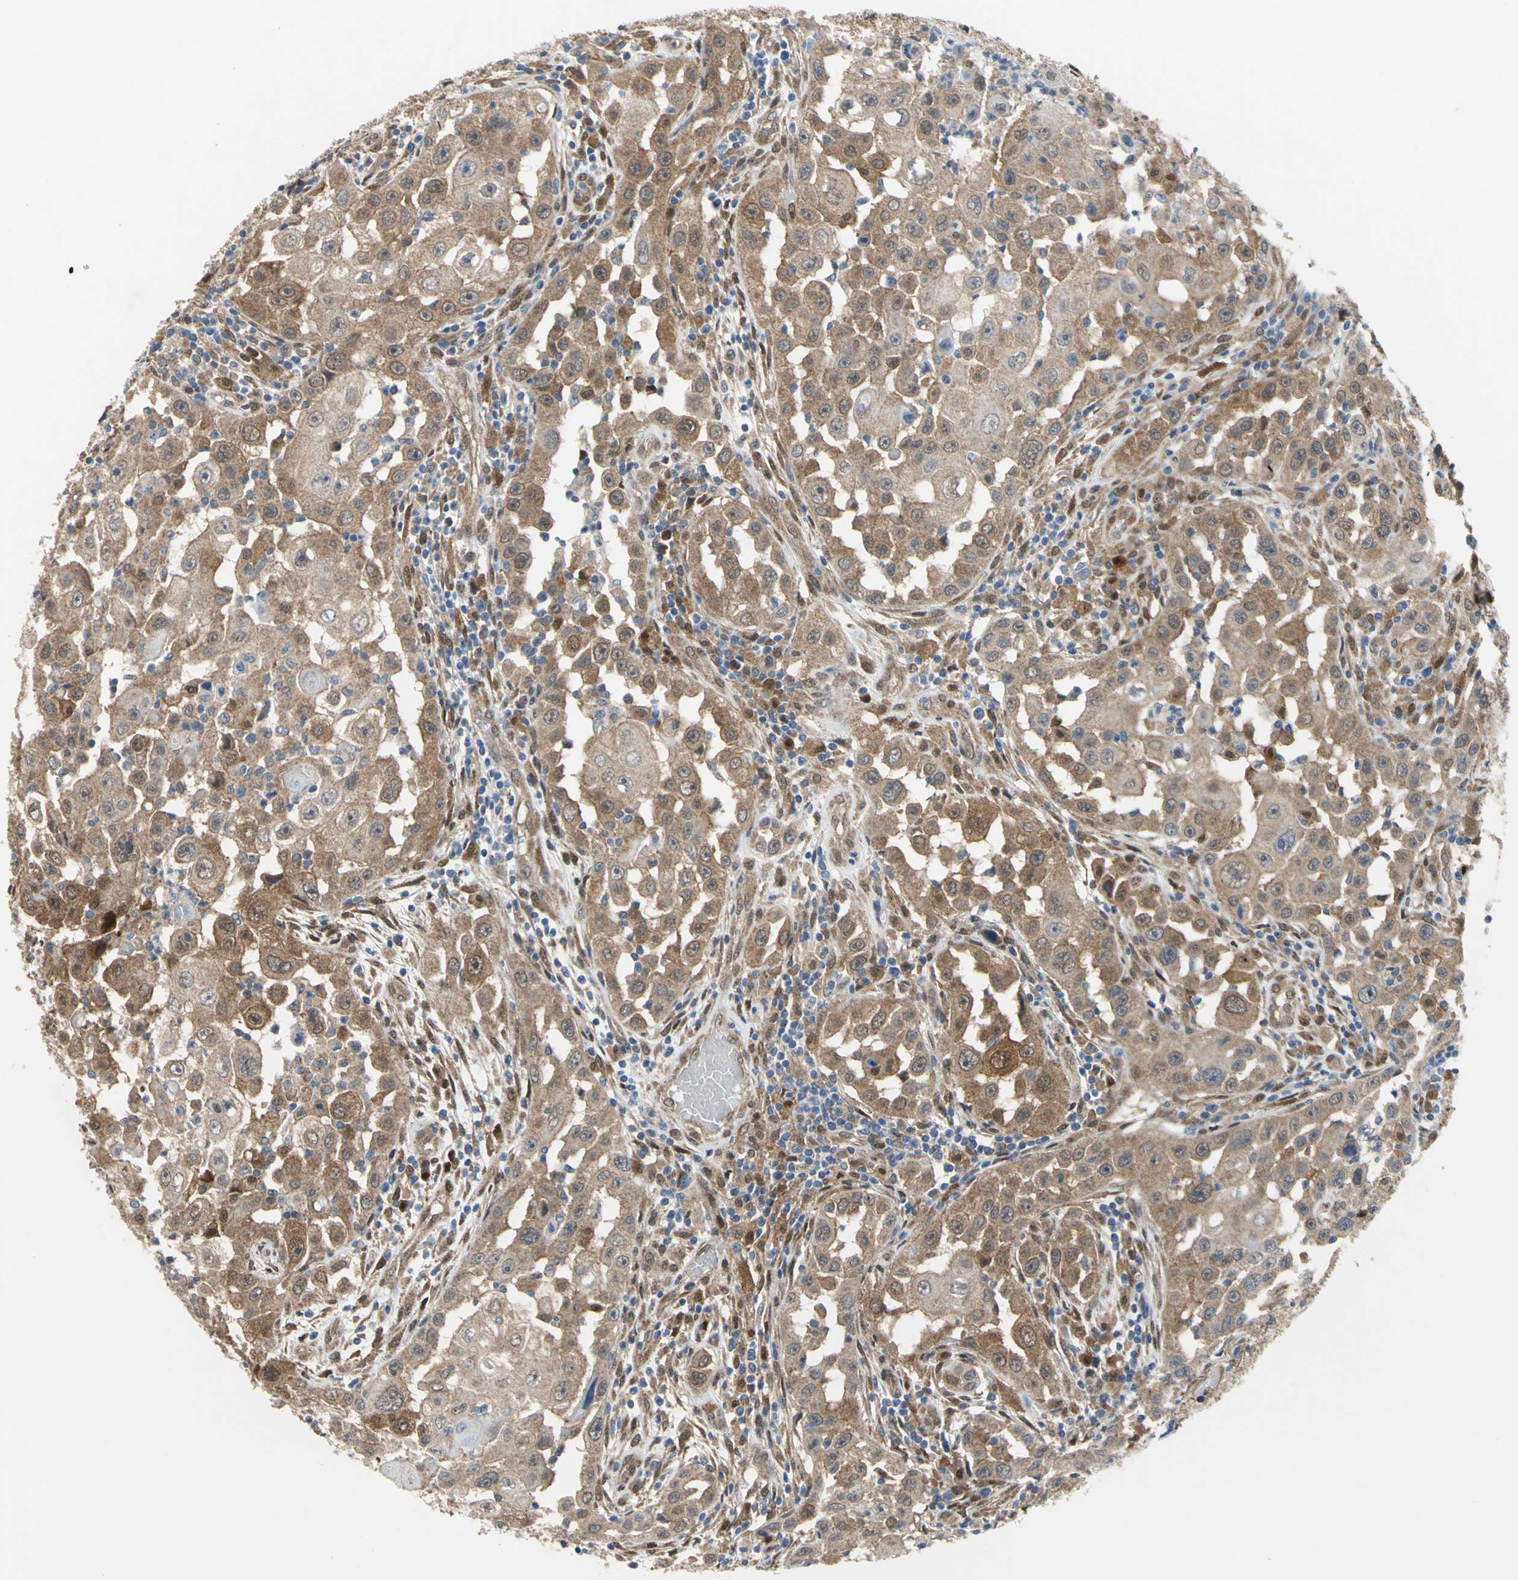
{"staining": {"intensity": "moderate", "quantity": ">75%", "location": "cytoplasmic/membranous"}, "tissue": "head and neck cancer", "cell_type": "Tumor cells", "image_type": "cancer", "snomed": [{"axis": "morphology", "description": "Carcinoma, NOS"}, {"axis": "topography", "description": "Head-Neck"}], "caption": "Immunohistochemistry (DAB (3,3'-diaminobenzidine)) staining of carcinoma (head and neck) reveals moderate cytoplasmic/membranous protein expression in approximately >75% of tumor cells.", "gene": "PGM3", "patient": {"sex": "male", "age": 87}}